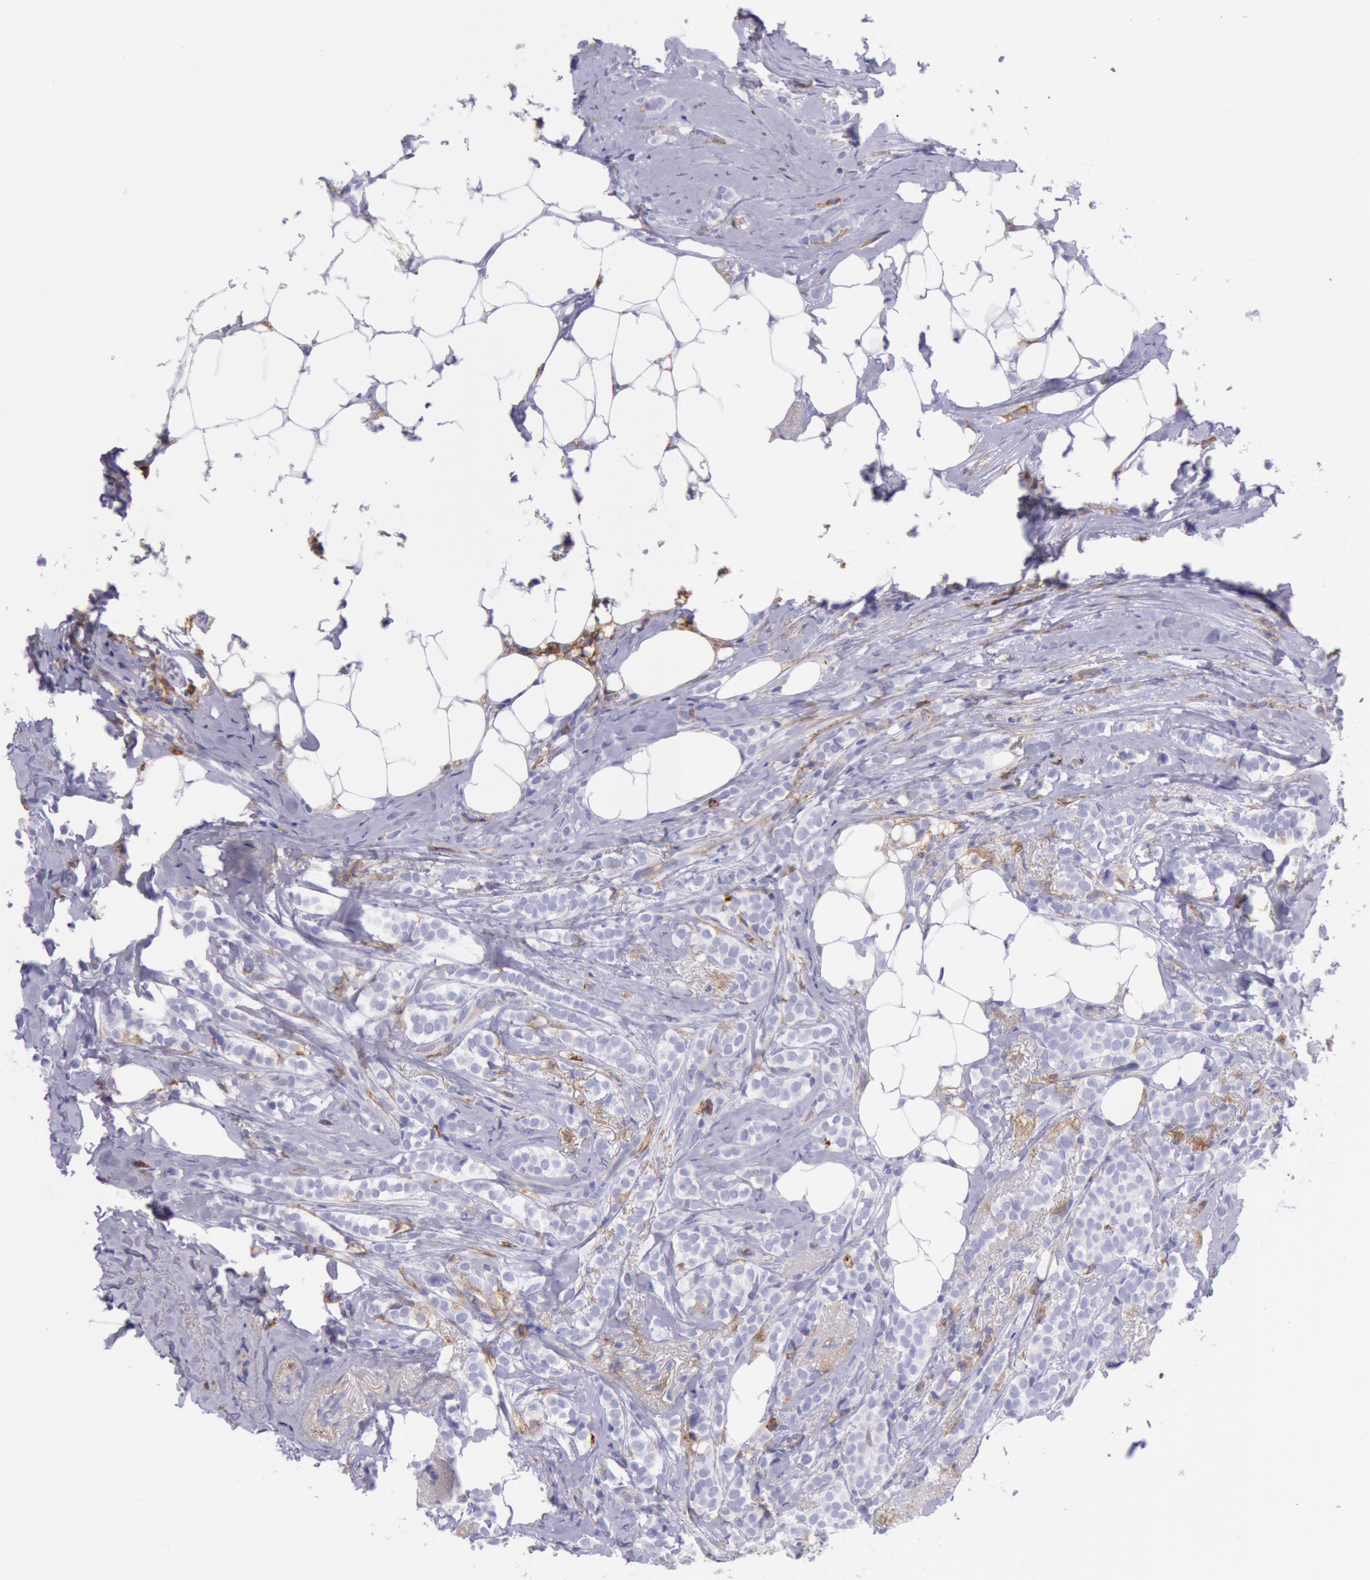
{"staining": {"intensity": "negative", "quantity": "none", "location": "none"}, "tissue": "breast cancer", "cell_type": "Tumor cells", "image_type": "cancer", "snomed": [{"axis": "morphology", "description": "Lobular carcinoma"}, {"axis": "topography", "description": "Breast"}], "caption": "High power microscopy micrograph of an IHC micrograph of breast cancer, revealing no significant staining in tumor cells.", "gene": "LYN", "patient": {"sex": "female", "age": 56}}